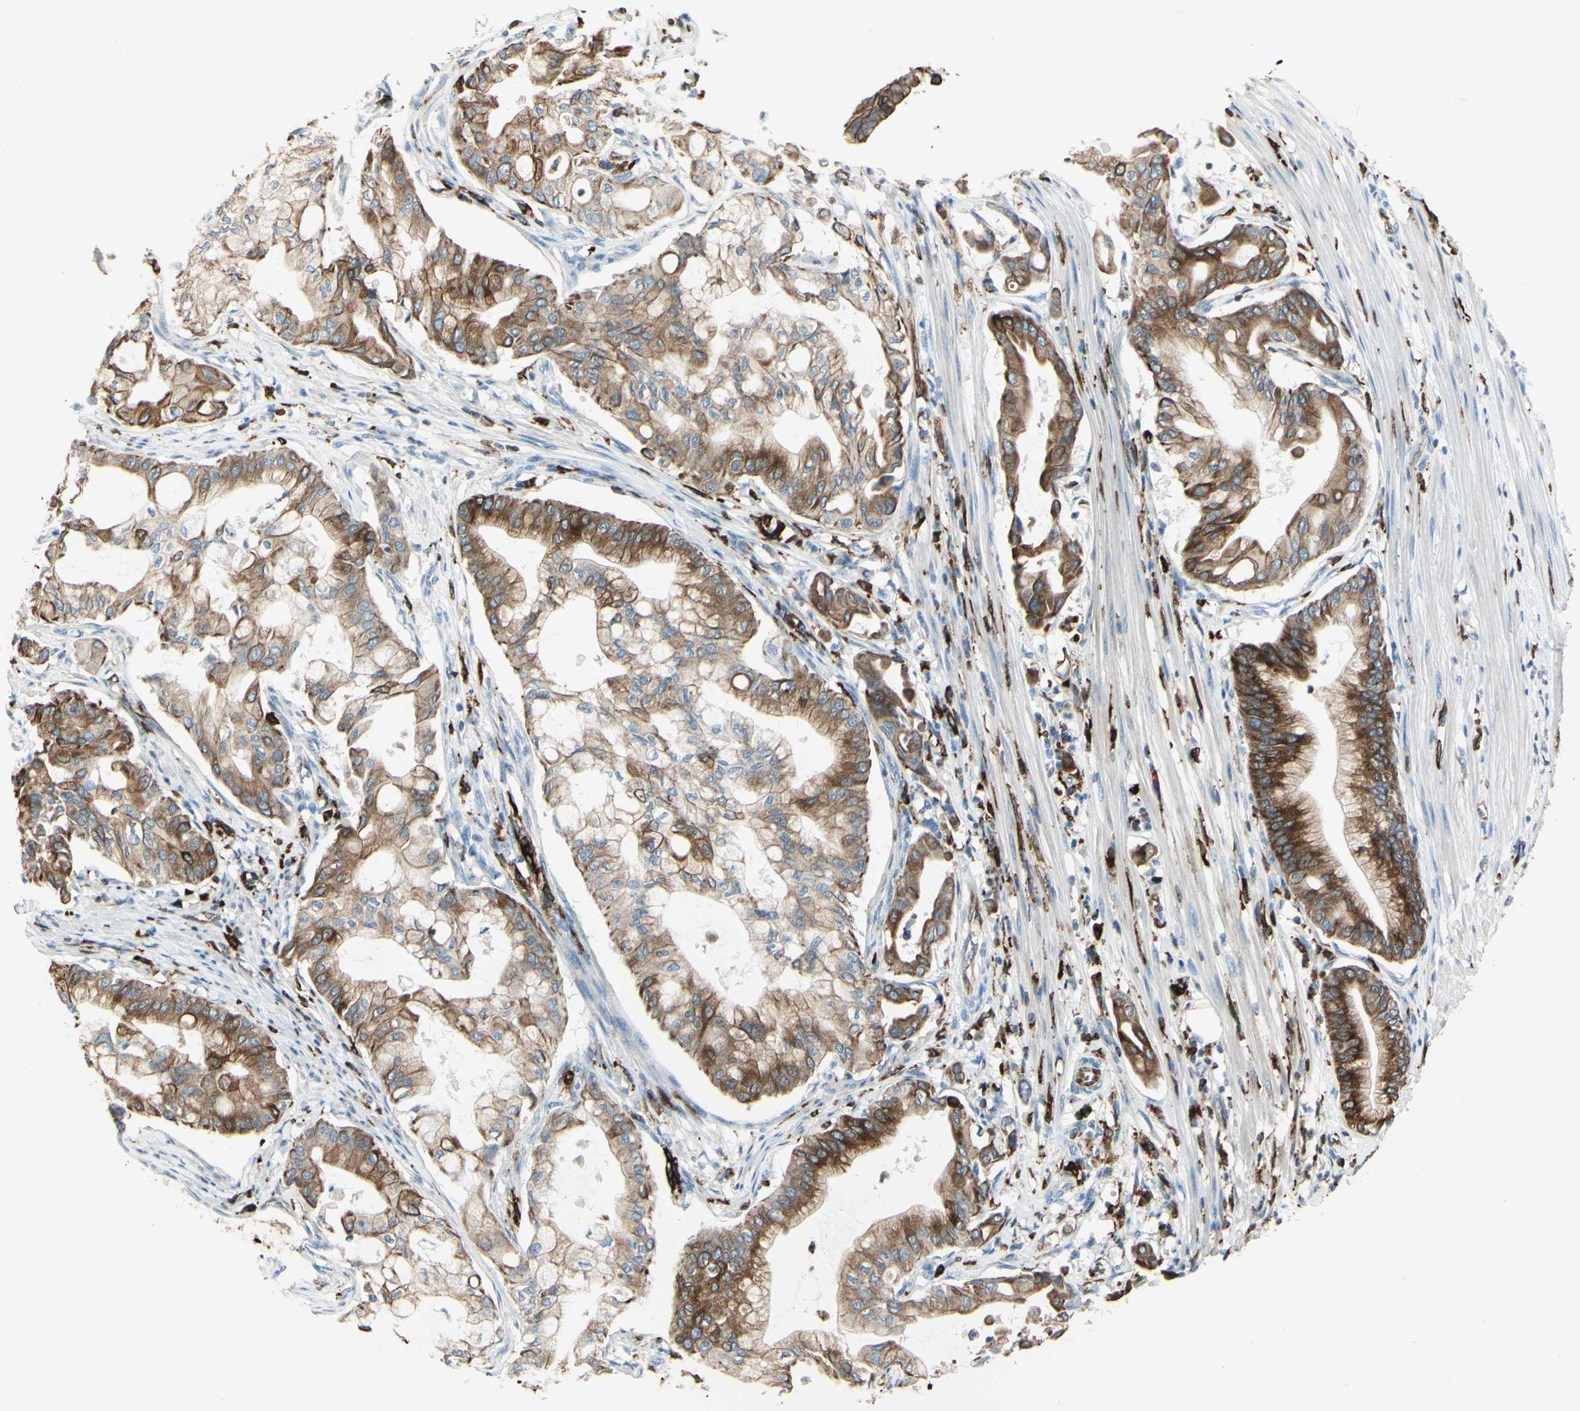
{"staining": {"intensity": "moderate", "quantity": ">75%", "location": "cytoplasmic/membranous"}, "tissue": "pancreatic cancer", "cell_type": "Tumor cells", "image_type": "cancer", "snomed": [{"axis": "morphology", "description": "Adenocarcinoma, NOS"}, {"axis": "morphology", "description": "Adenocarcinoma, metastatic, NOS"}, {"axis": "topography", "description": "Lymph node"}, {"axis": "topography", "description": "Pancreas"}, {"axis": "topography", "description": "Duodenum"}], "caption": "A brown stain shows moderate cytoplasmic/membranous positivity of a protein in pancreatic metastatic adenocarcinoma tumor cells. (DAB (3,3'-diaminobenzidine) = brown stain, brightfield microscopy at high magnification).", "gene": "CD74", "patient": {"sex": "female", "age": 64}}